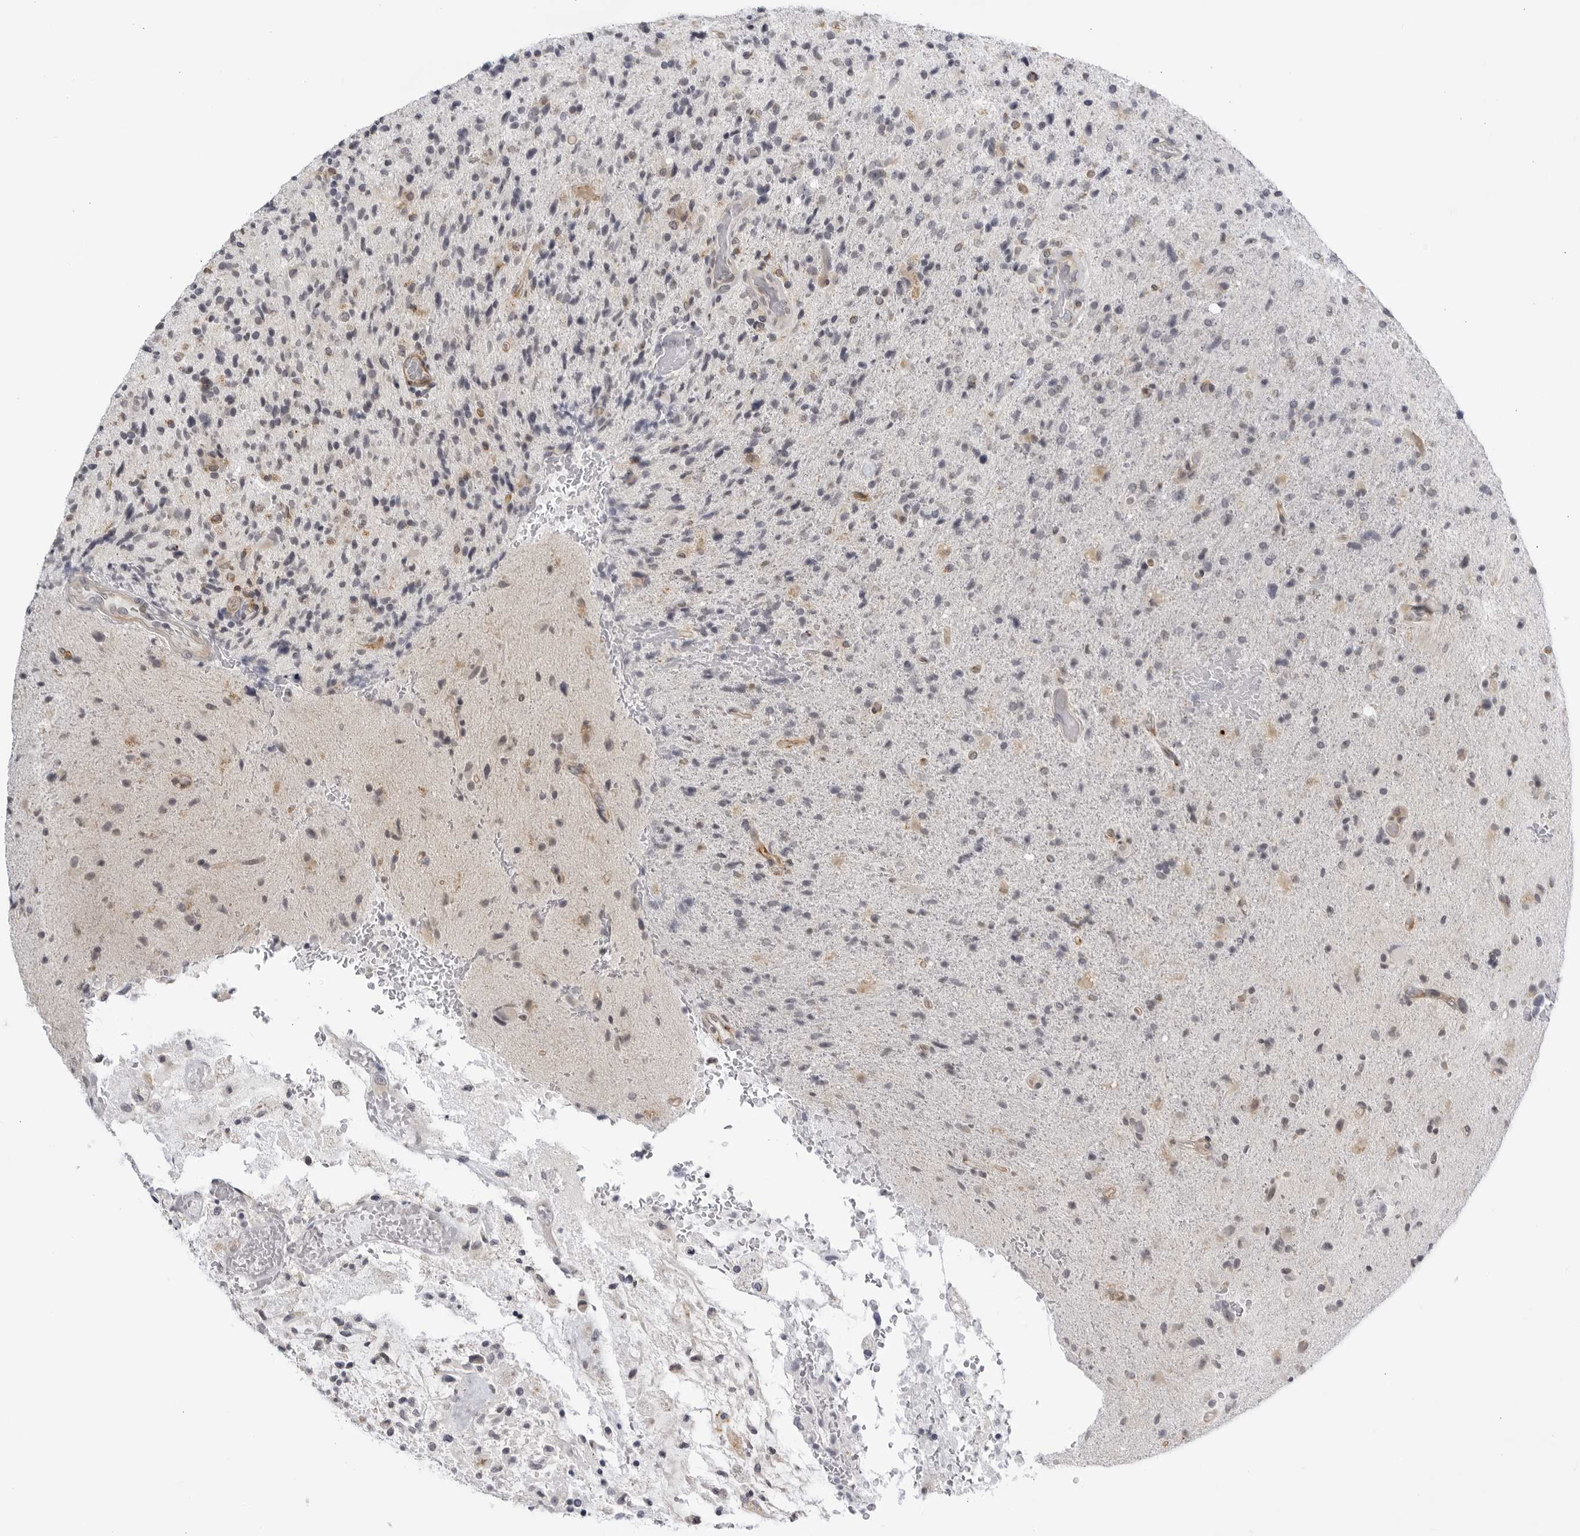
{"staining": {"intensity": "negative", "quantity": "none", "location": "none"}, "tissue": "glioma", "cell_type": "Tumor cells", "image_type": "cancer", "snomed": [{"axis": "morphology", "description": "Glioma, malignant, High grade"}, {"axis": "topography", "description": "Brain"}], "caption": "The image demonstrates no significant staining in tumor cells of malignant glioma (high-grade).", "gene": "CNBD1", "patient": {"sex": "male", "age": 72}}